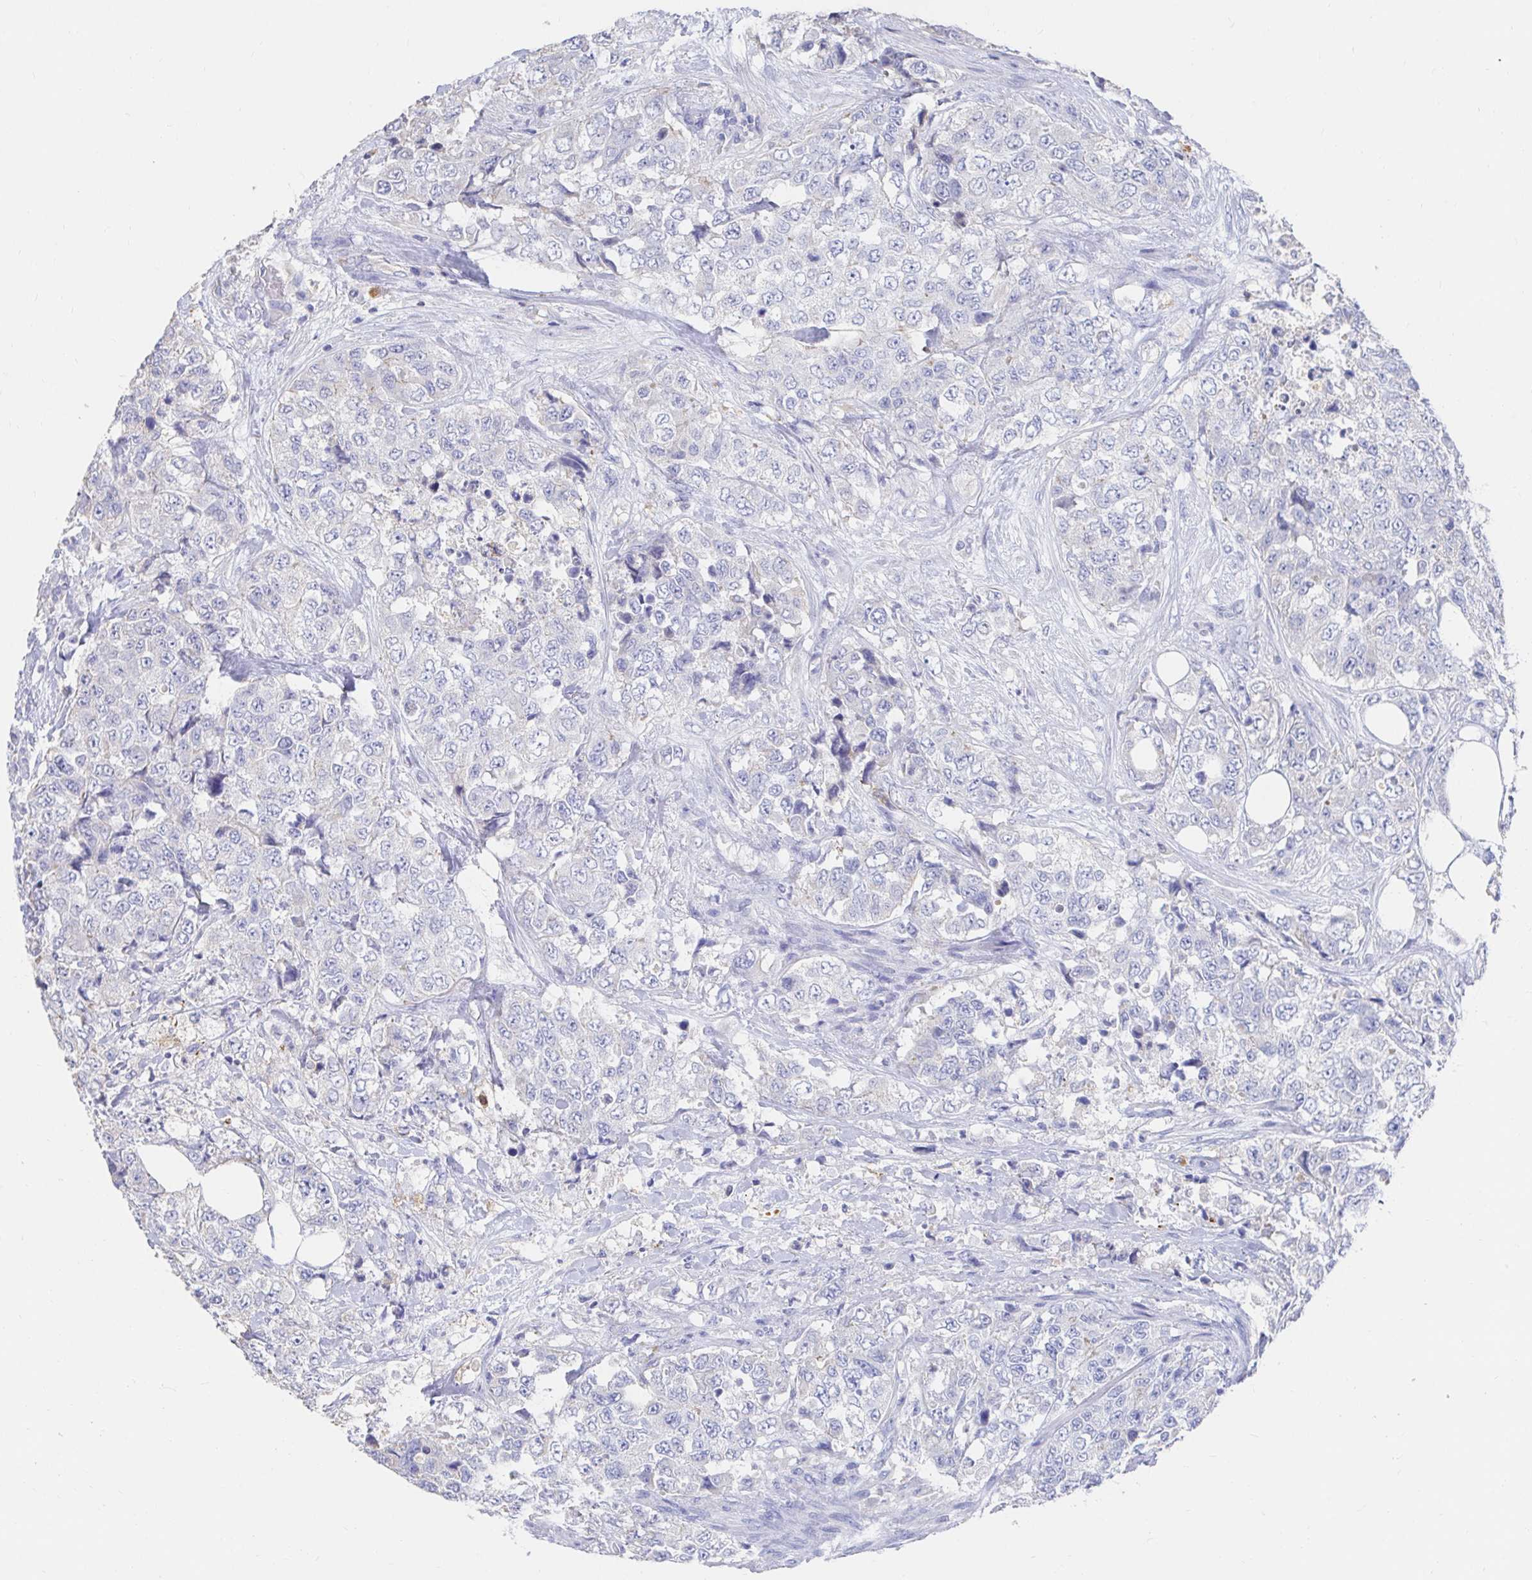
{"staining": {"intensity": "negative", "quantity": "none", "location": "none"}, "tissue": "urothelial cancer", "cell_type": "Tumor cells", "image_type": "cancer", "snomed": [{"axis": "morphology", "description": "Urothelial carcinoma, High grade"}, {"axis": "topography", "description": "Urinary bladder"}], "caption": "Image shows no protein positivity in tumor cells of urothelial carcinoma (high-grade) tissue.", "gene": "LAMC3", "patient": {"sex": "female", "age": 78}}